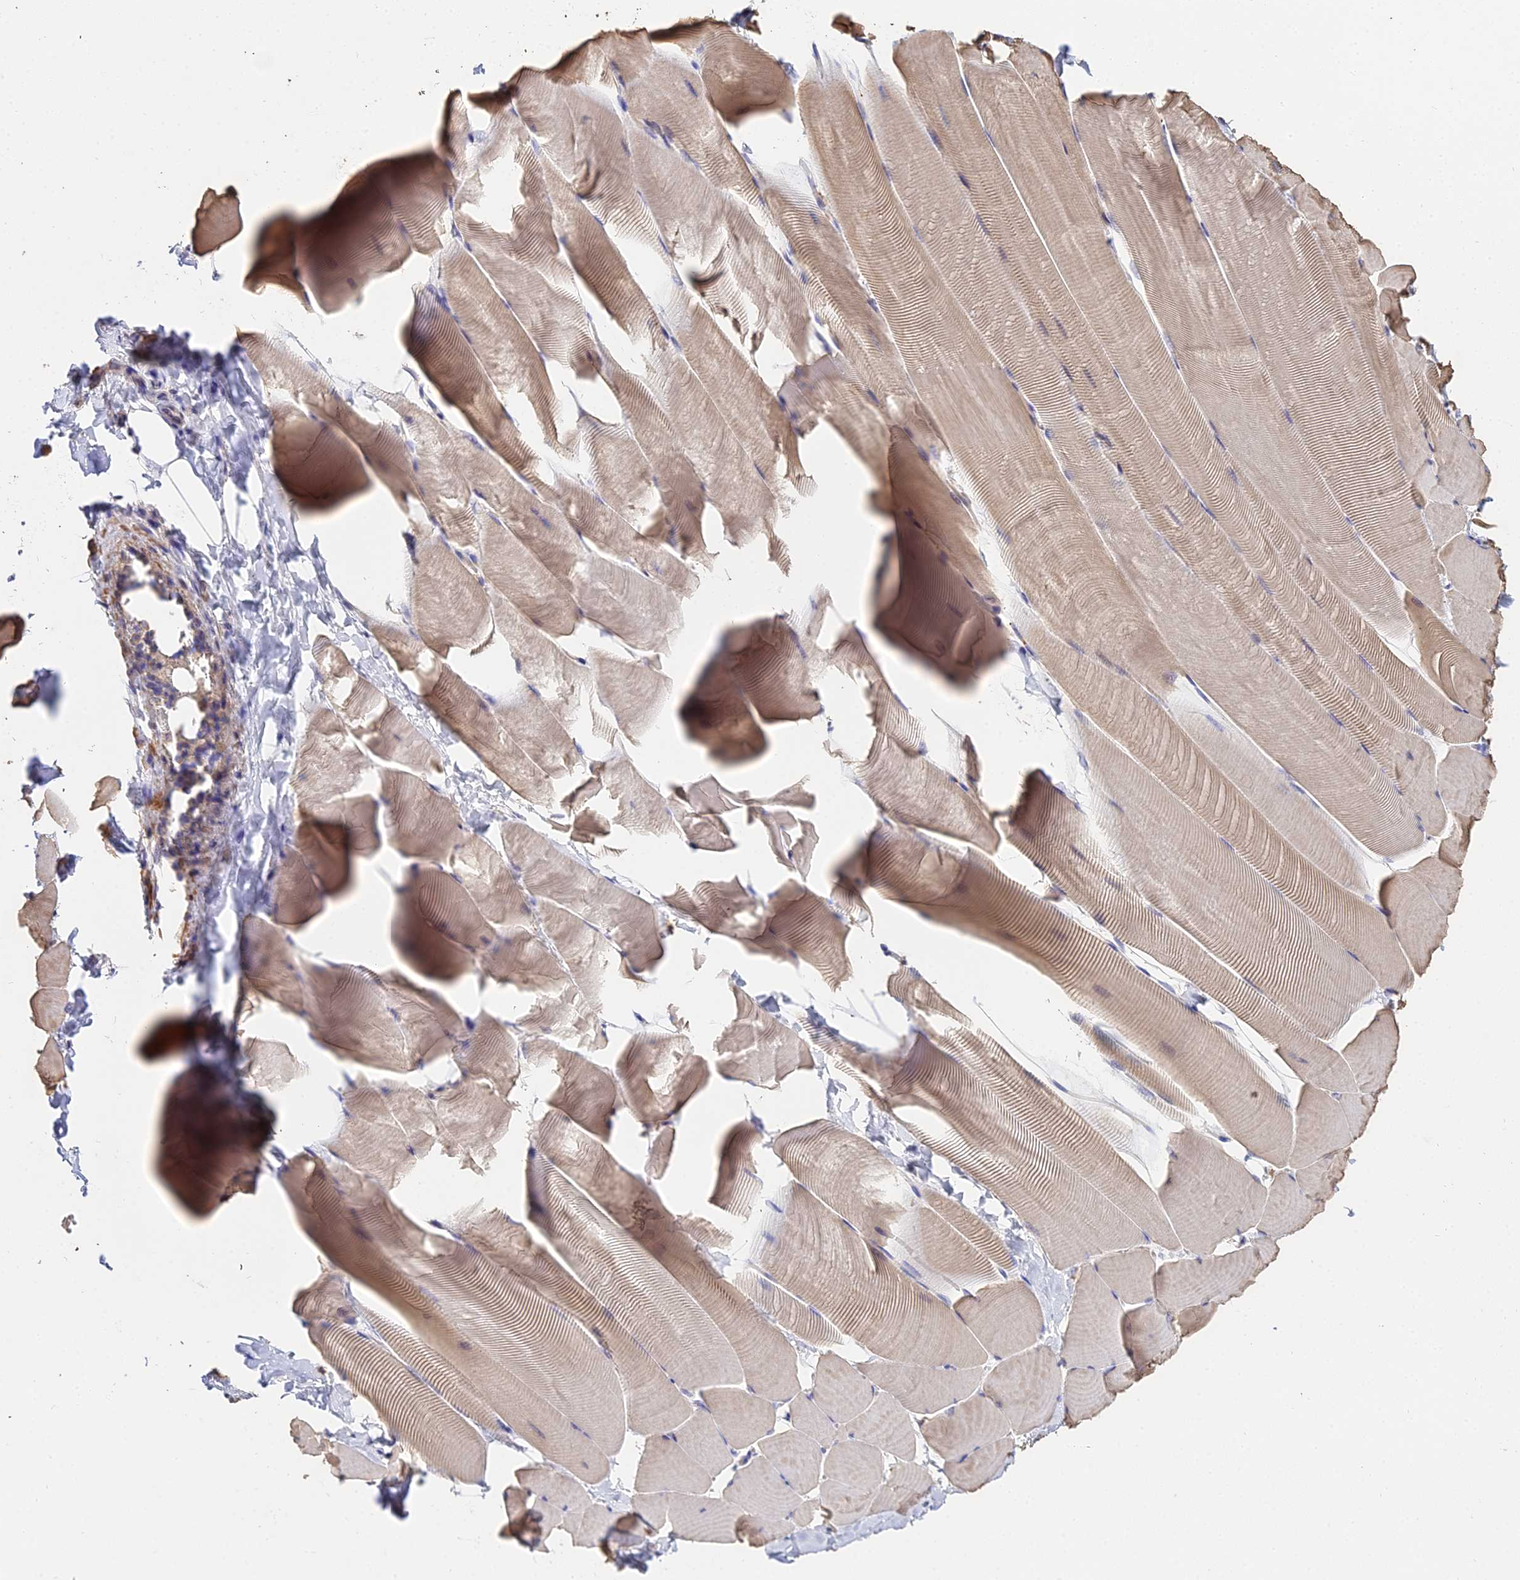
{"staining": {"intensity": "weak", "quantity": "25%-75%", "location": "cytoplasmic/membranous"}, "tissue": "skeletal muscle", "cell_type": "Myocytes", "image_type": "normal", "snomed": [{"axis": "morphology", "description": "Normal tissue, NOS"}, {"axis": "topography", "description": "Skeletal muscle"}], "caption": "Immunohistochemistry of benign skeletal muscle shows low levels of weak cytoplasmic/membranous staining in approximately 25%-75% of myocytes. (IHC, brightfield microscopy, high magnification).", "gene": "LSM5", "patient": {"sex": "male", "age": 25}}